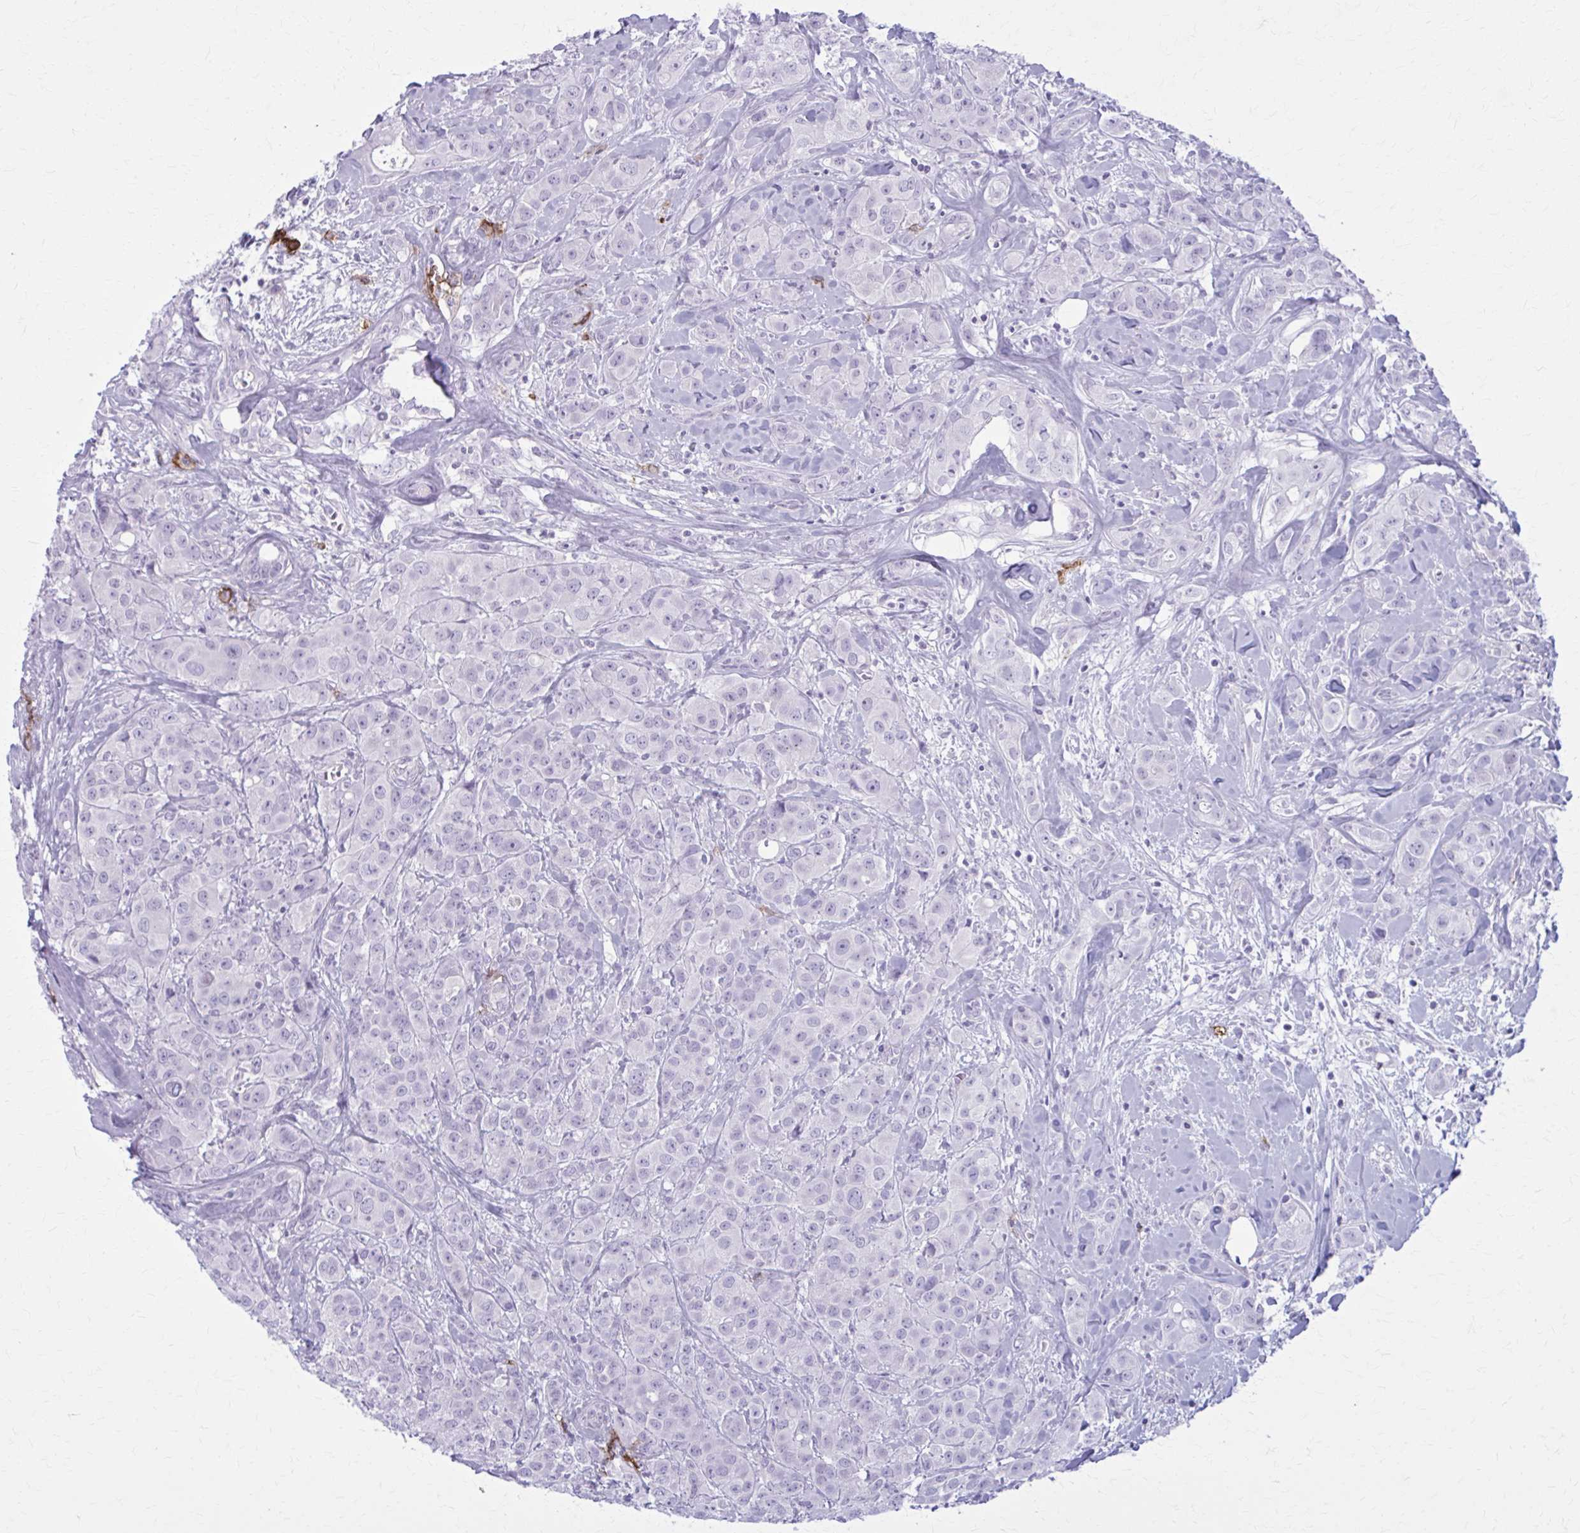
{"staining": {"intensity": "negative", "quantity": "none", "location": "none"}, "tissue": "breast cancer", "cell_type": "Tumor cells", "image_type": "cancer", "snomed": [{"axis": "morphology", "description": "Normal tissue, NOS"}, {"axis": "morphology", "description": "Duct carcinoma"}, {"axis": "topography", "description": "Breast"}], "caption": "This is an immunohistochemistry histopathology image of breast cancer (intraductal carcinoma). There is no staining in tumor cells.", "gene": "CD38", "patient": {"sex": "female", "age": 43}}